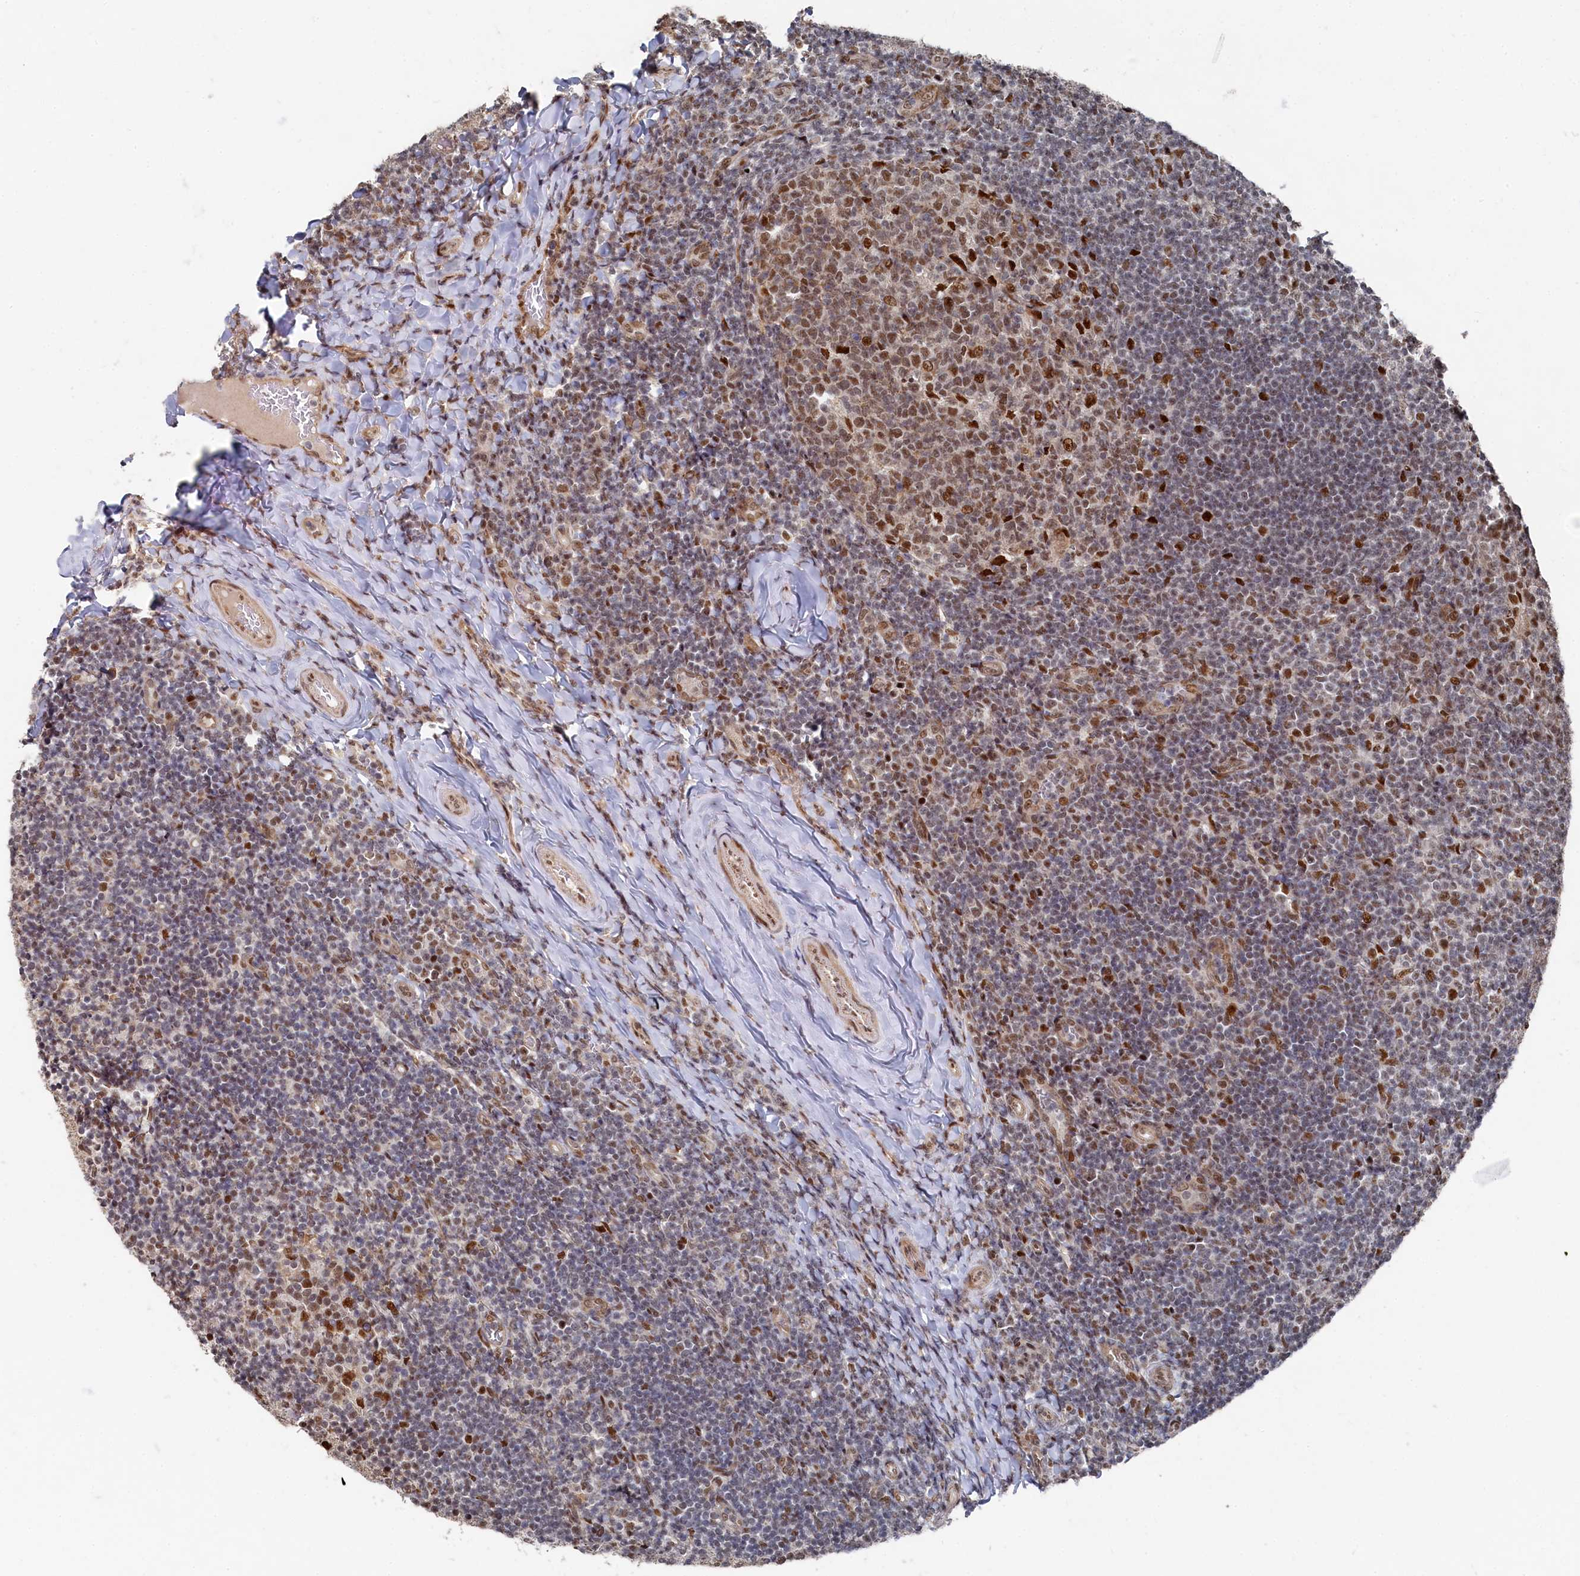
{"staining": {"intensity": "moderate", "quantity": ">75%", "location": "nuclear"}, "tissue": "tonsil", "cell_type": "Germinal center cells", "image_type": "normal", "snomed": [{"axis": "morphology", "description": "Normal tissue, NOS"}, {"axis": "topography", "description": "Tonsil"}], "caption": "A photomicrograph of tonsil stained for a protein reveals moderate nuclear brown staining in germinal center cells. Using DAB (3,3'-diaminobenzidine) (brown) and hematoxylin (blue) stains, captured at high magnification using brightfield microscopy.", "gene": "BUB3", "patient": {"sex": "female", "age": 10}}